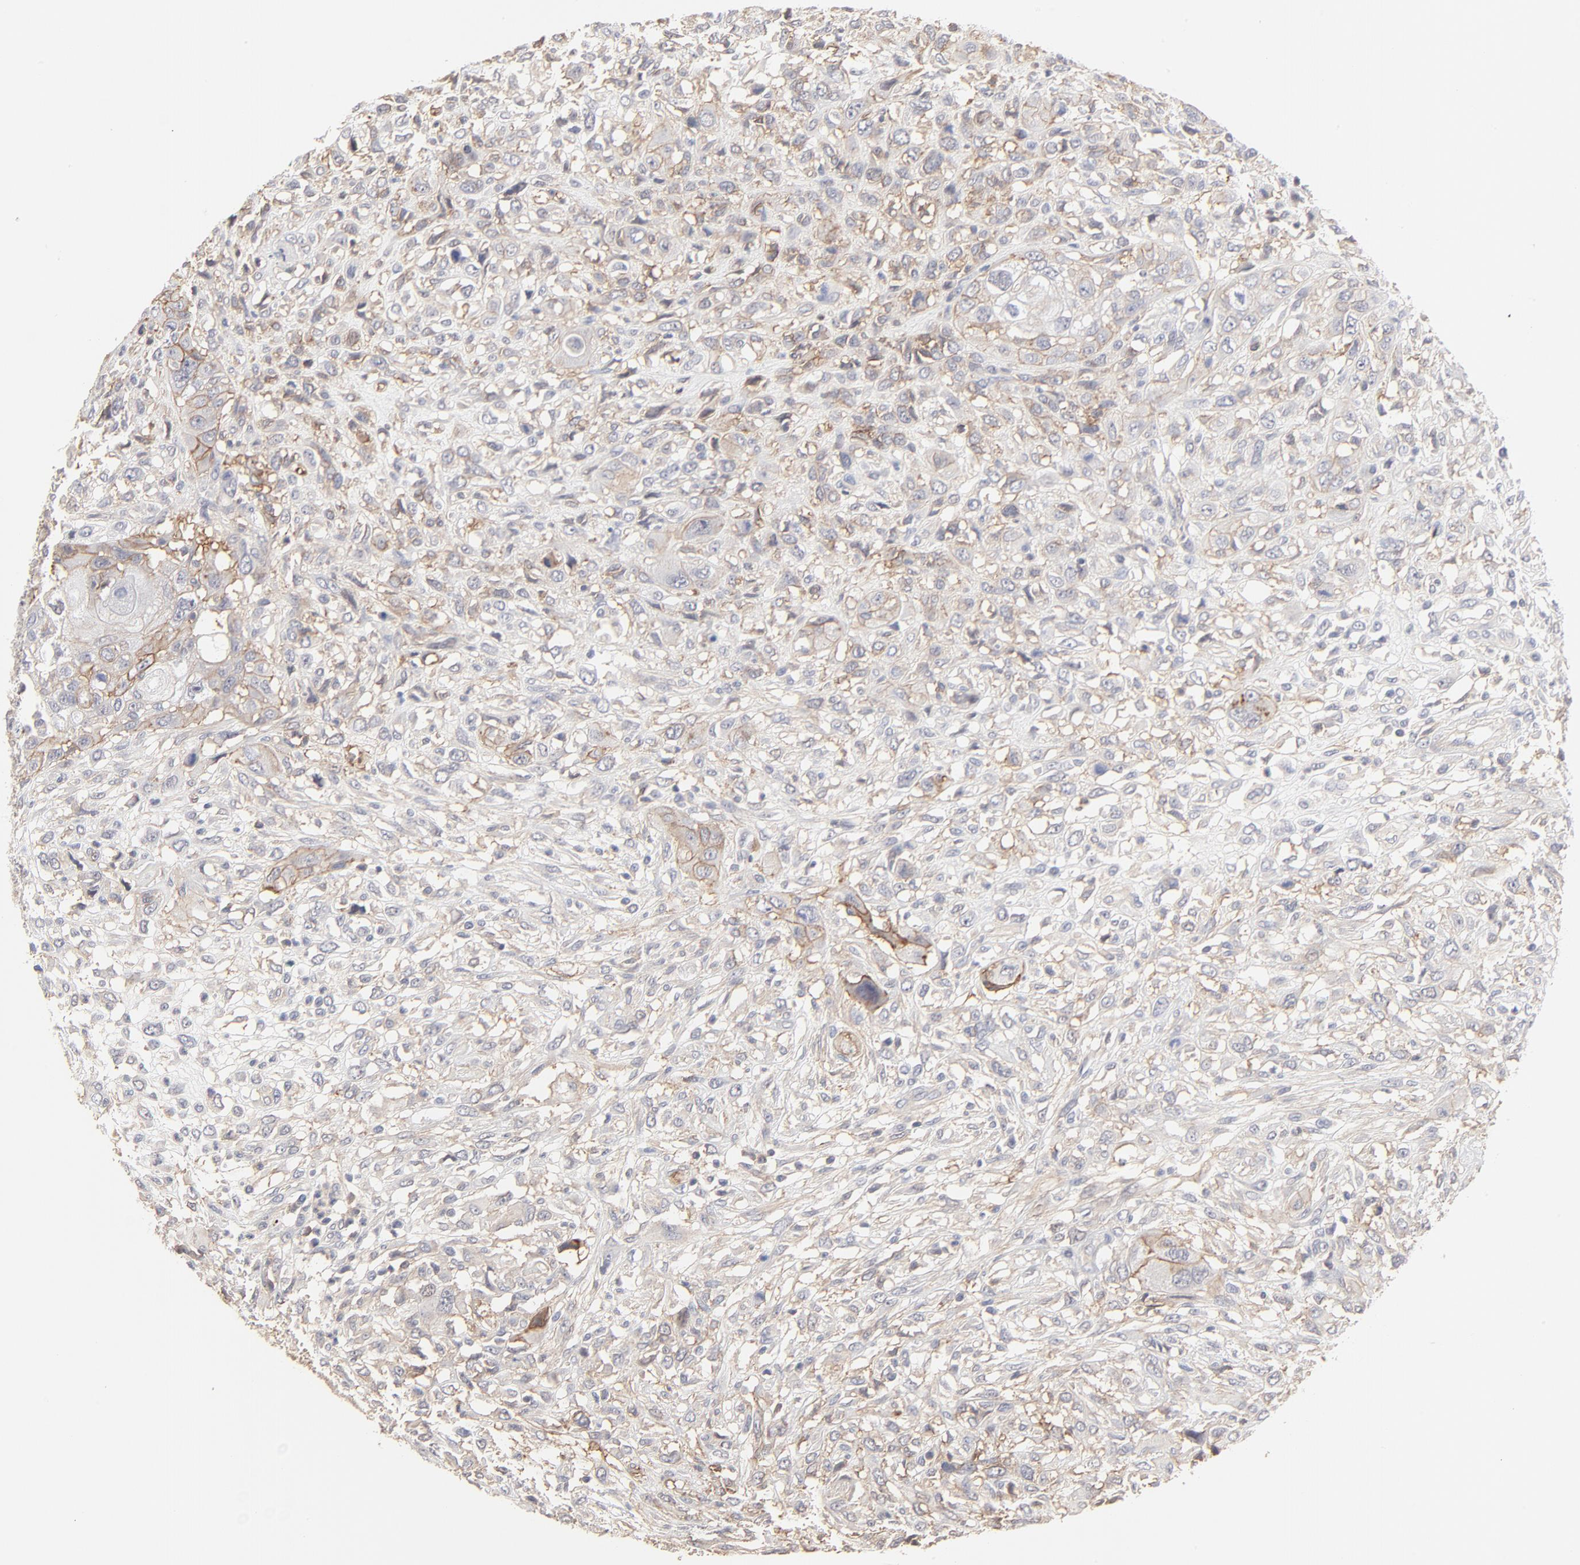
{"staining": {"intensity": "moderate", "quantity": ">75%", "location": "cytoplasmic/membranous"}, "tissue": "head and neck cancer", "cell_type": "Tumor cells", "image_type": "cancer", "snomed": [{"axis": "morphology", "description": "Neoplasm, malignant, NOS"}, {"axis": "topography", "description": "Salivary gland"}, {"axis": "topography", "description": "Head-Neck"}], "caption": "A brown stain shows moderate cytoplasmic/membranous positivity of a protein in neoplasm (malignant) (head and neck) tumor cells.", "gene": "SLC16A1", "patient": {"sex": "male", "age": 43}}